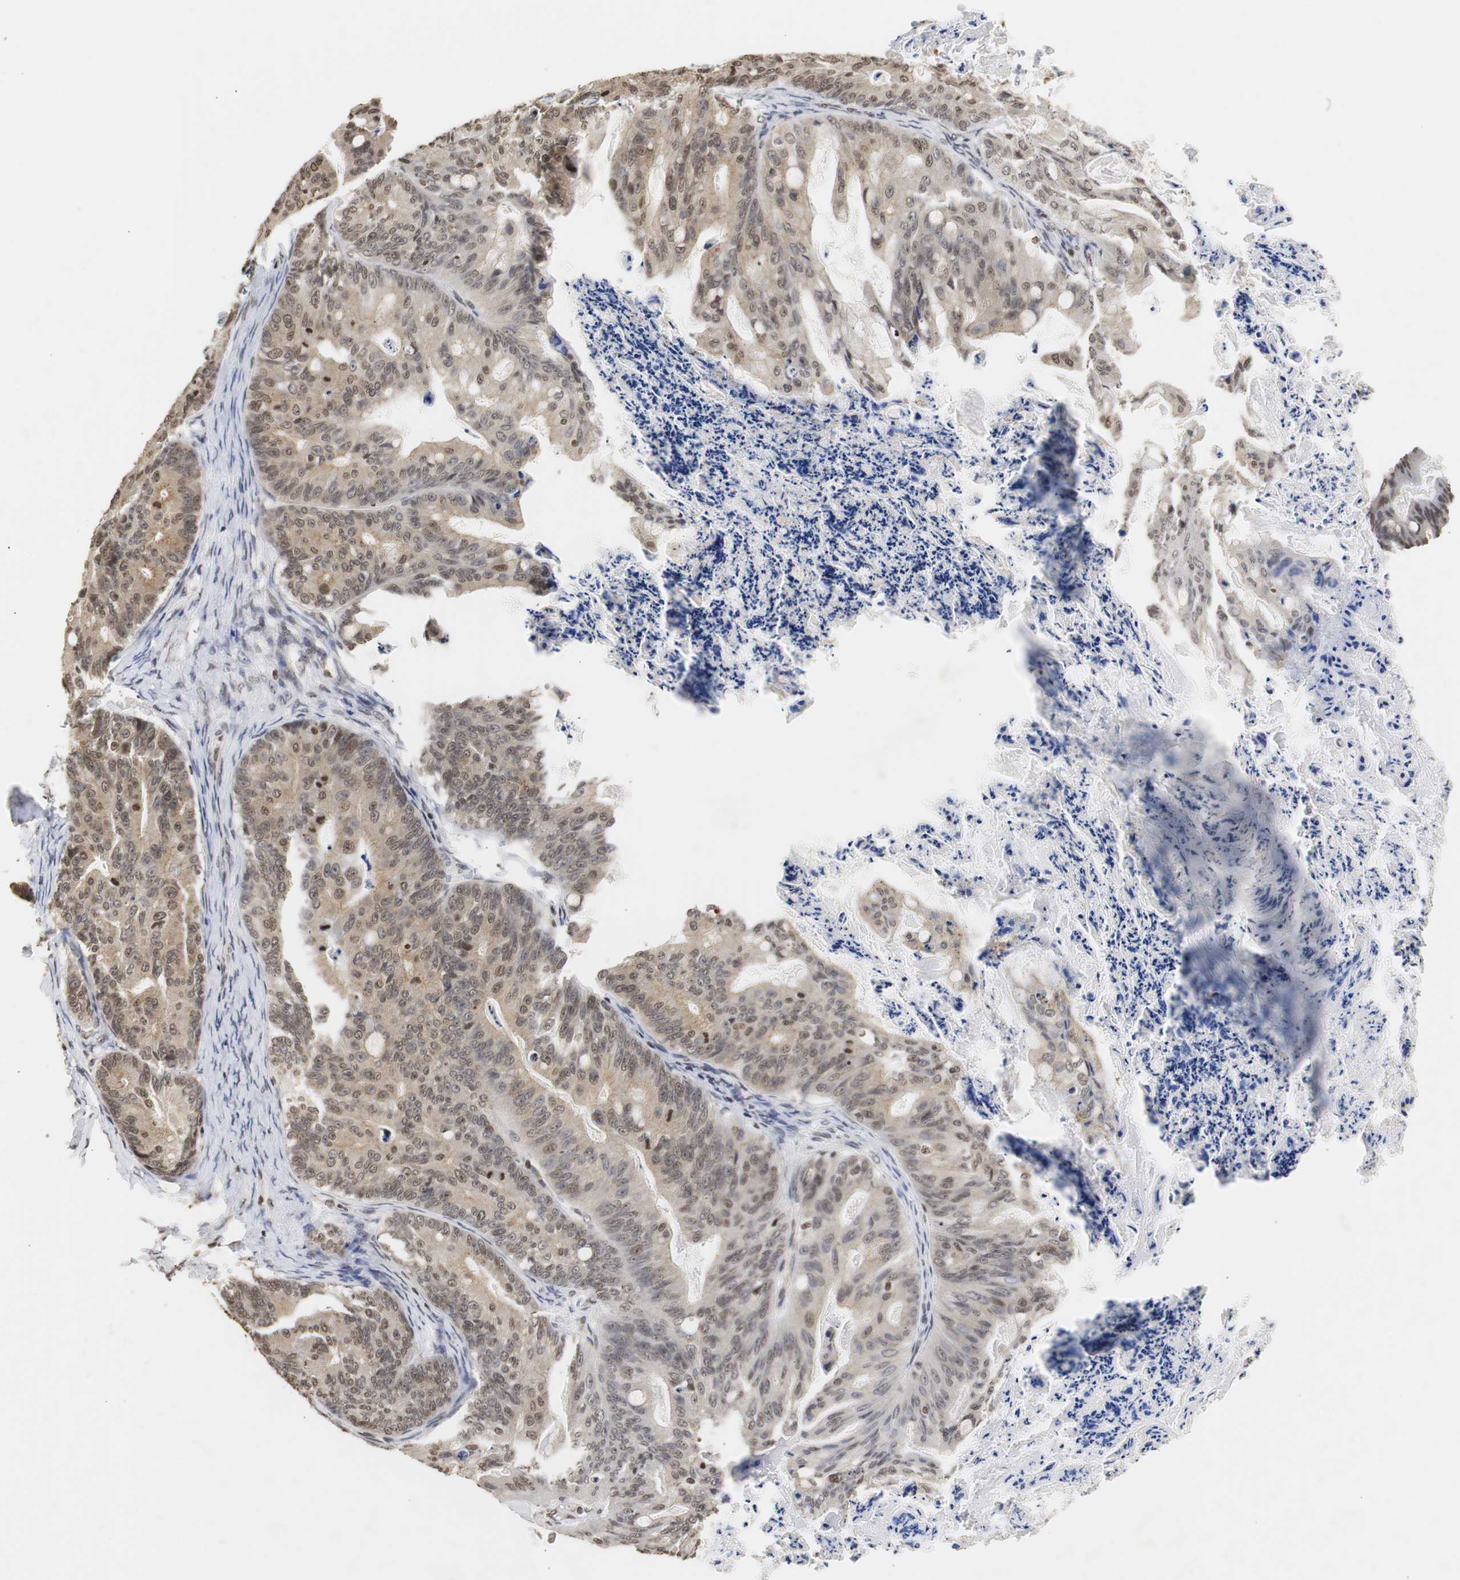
{"staining": {"intensity": "moderate", "quantity": ">75%", "location": "cytoplasmic/membranous,nuclear"}, "tissue": "ovarian cancer", "cell_type": "Tumor cells", "image_type": "cancer", "snomed": [{"axis": "morphology", "description": "Cystadenocarcinoma, mucinous, NOS"}, {"axis": "topography", "description": "Ovary"}], "caption": "DAB (3,3'-diaminobenzidine) immunohistochemical staining of ovarian cancer (mucinous cystadenocarcinoma) shows moderate cytoplasmic/membranous and nuclear protein staining in approximately >75% of tumor cells. (DAB IHC with brightfield microscopy, high magnification).", "gene": "ZFC3H1", "patient": {"sex": "female", "age": 36}}